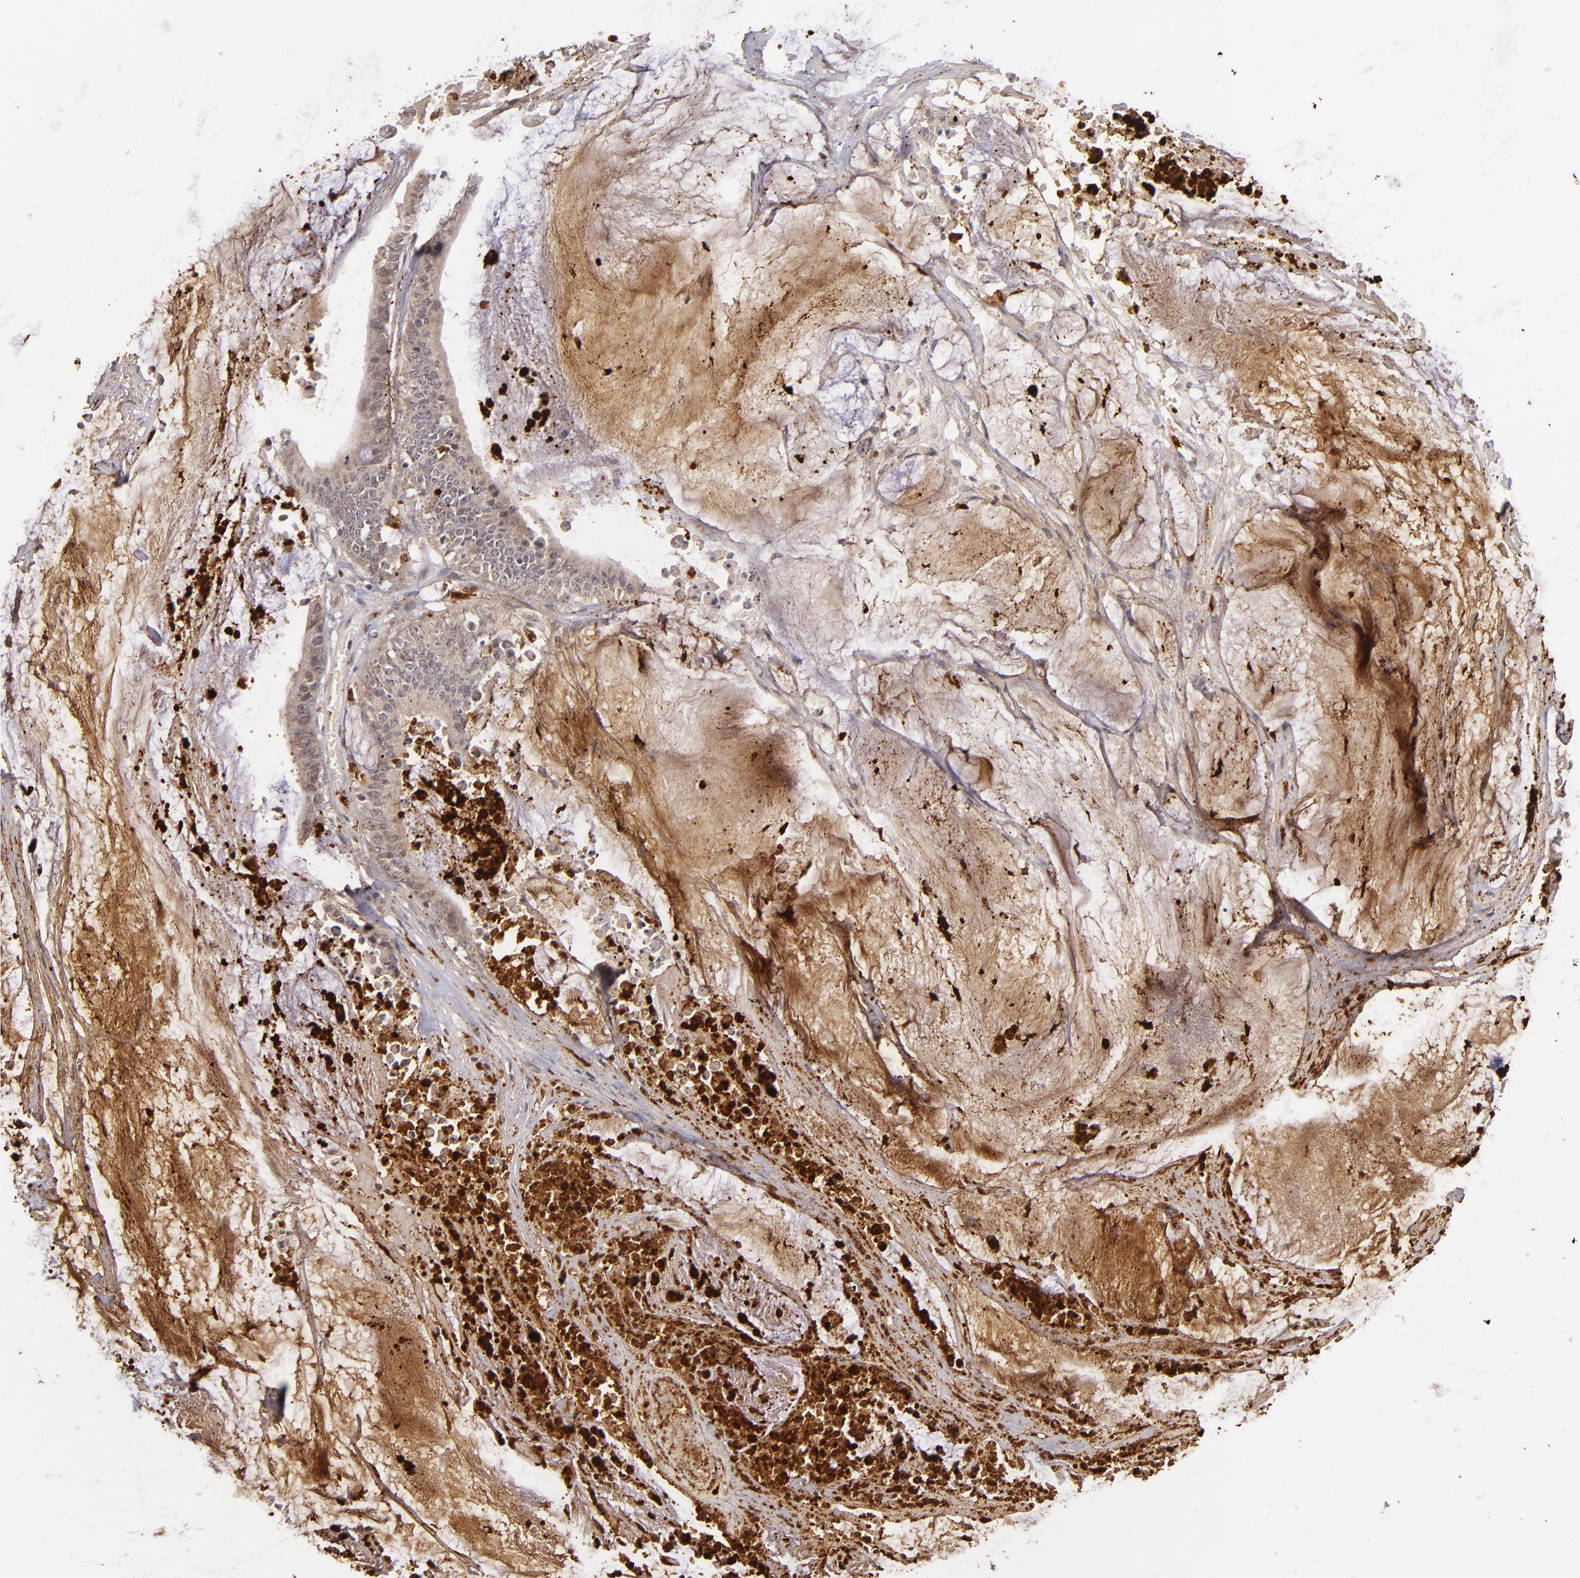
{"staining": {"intensity": "weak", "quantity": "<25%", "location": "cytoplasmic/membranous"}, "tissue": "colorectal cancer", "cell_type": "Tumor cells", "image_type": "cancer", "snomed": [{"axis": "morphology", "description": "Adenocarcinoma, NOS"}, {"axis": "topography", "description": "Rectum"}], "caption": "The histopathology image demonstrates no significant staining in tumor cells of colorectal cancer (adenocarcinoma).", "gene": "RXRG", "patient": {"sex": "female", "age": 66}}